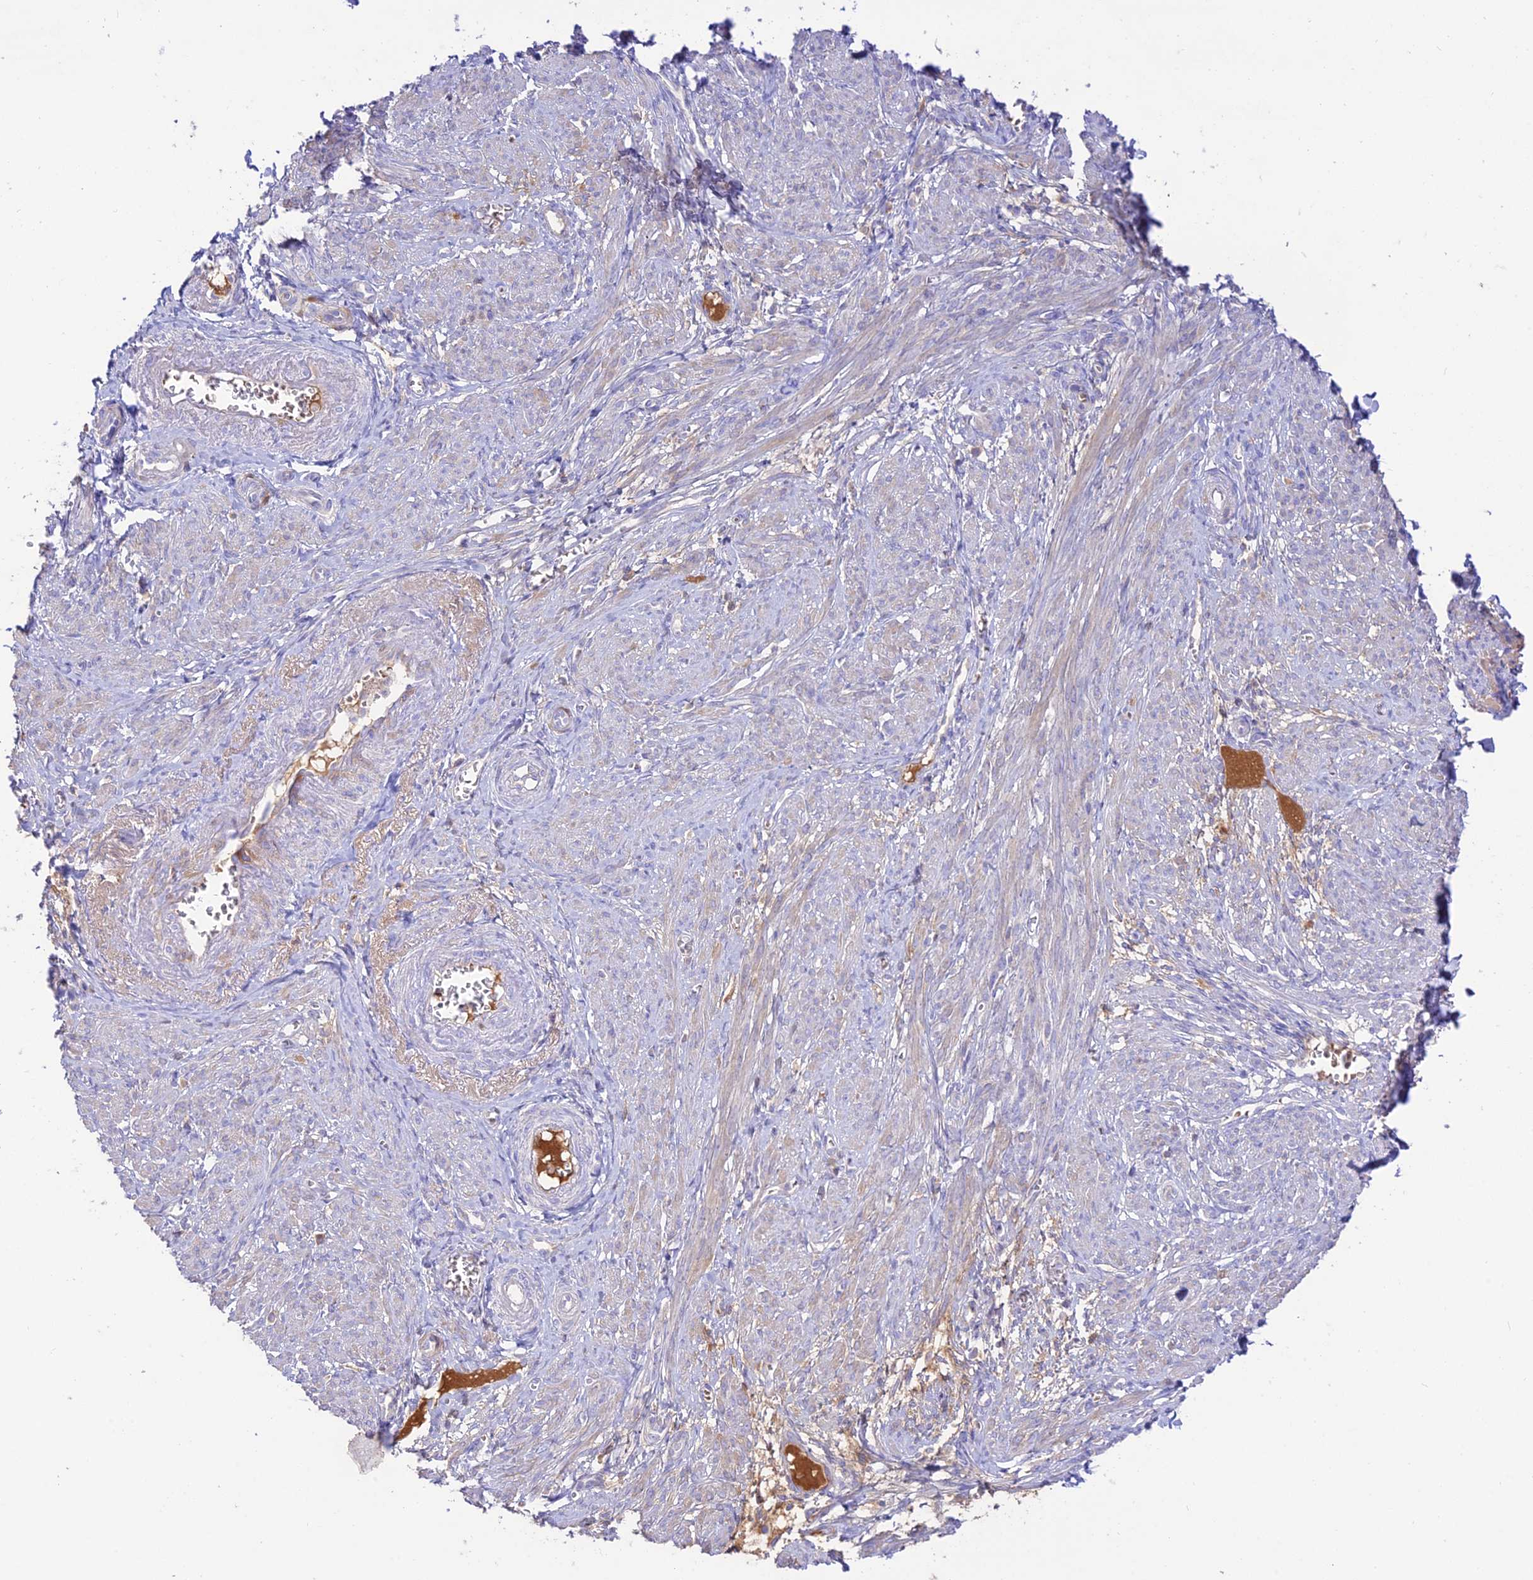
{"staining": {"intensity": "negative", "quantity": "none", "location": "none"}, "tissue": "smooth muscle", "cell_type": "Smooth muscle cells", "image_type": "normal", "snomed": [{"axis": "morphology", "description": "Normal tissue, NOS"}, {"axis": "topography", "description": "Smooth muscle"}], "caption": "DAB (3,3'-diaminobenzidine) immunohistochemical staining of unremarkable human smooth muscle demonstrates no significant positivity in smooth muscle cells.", "gene": "NLRP9", "patient": {"sex": "female", "age": 39}}